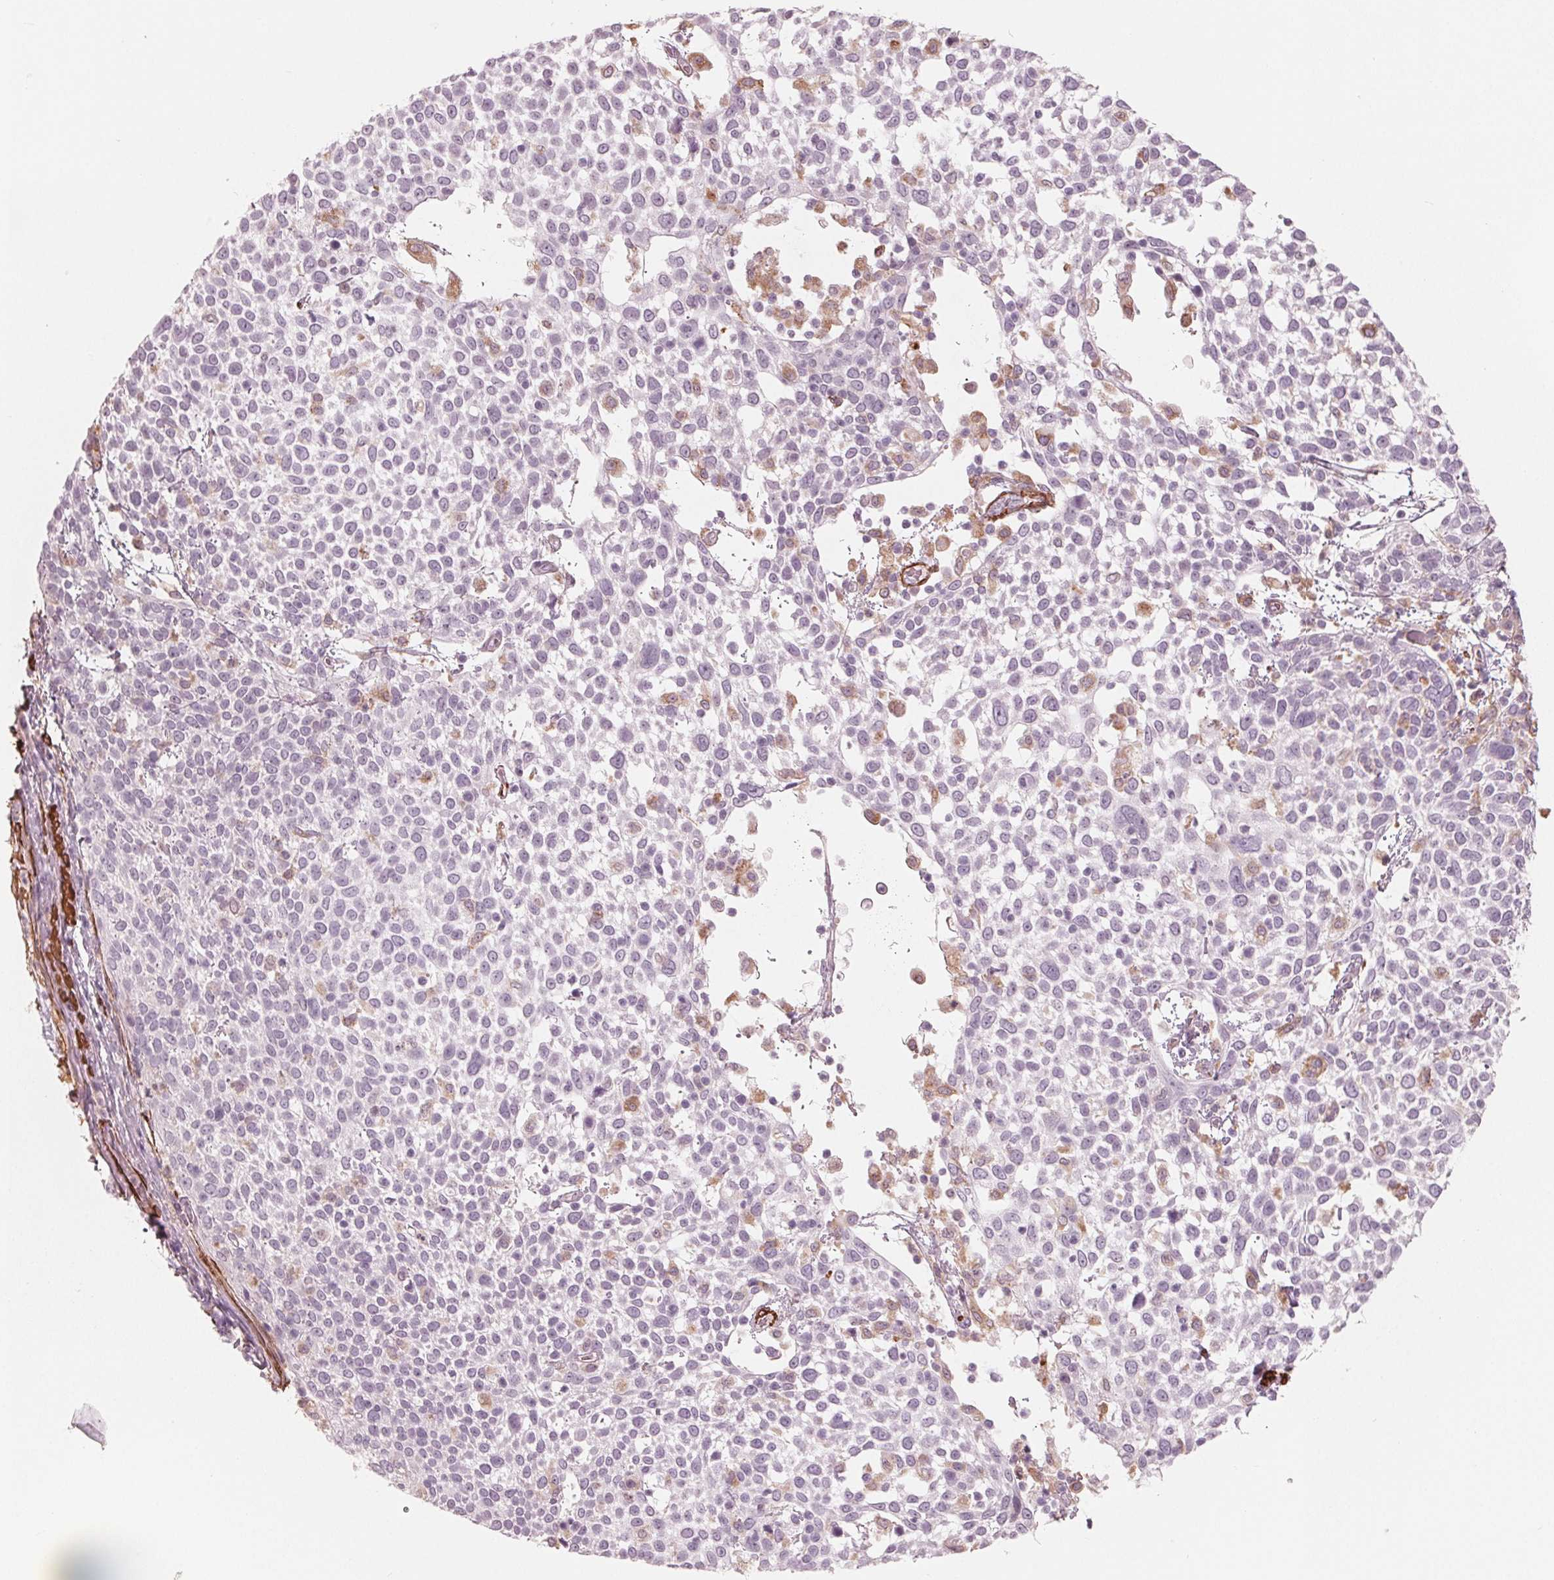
{"staining": {"intensity": "negative", "quantity": "none", "location": "none"}, "tissue": "cervical cancer", "cell_type": "Tumor cells", "image_type": "cancer", "snomed": [{"axis": "morphology", "description": "Squamous cell carcinoma, NOS"}, {"axis": "topography", "description": "Cervix"}], "caption": "There is no significant positivity in tumor cells of cervical cancer.", "gene": "MIER3", "patient": {"sex": "female", "age": 61}}